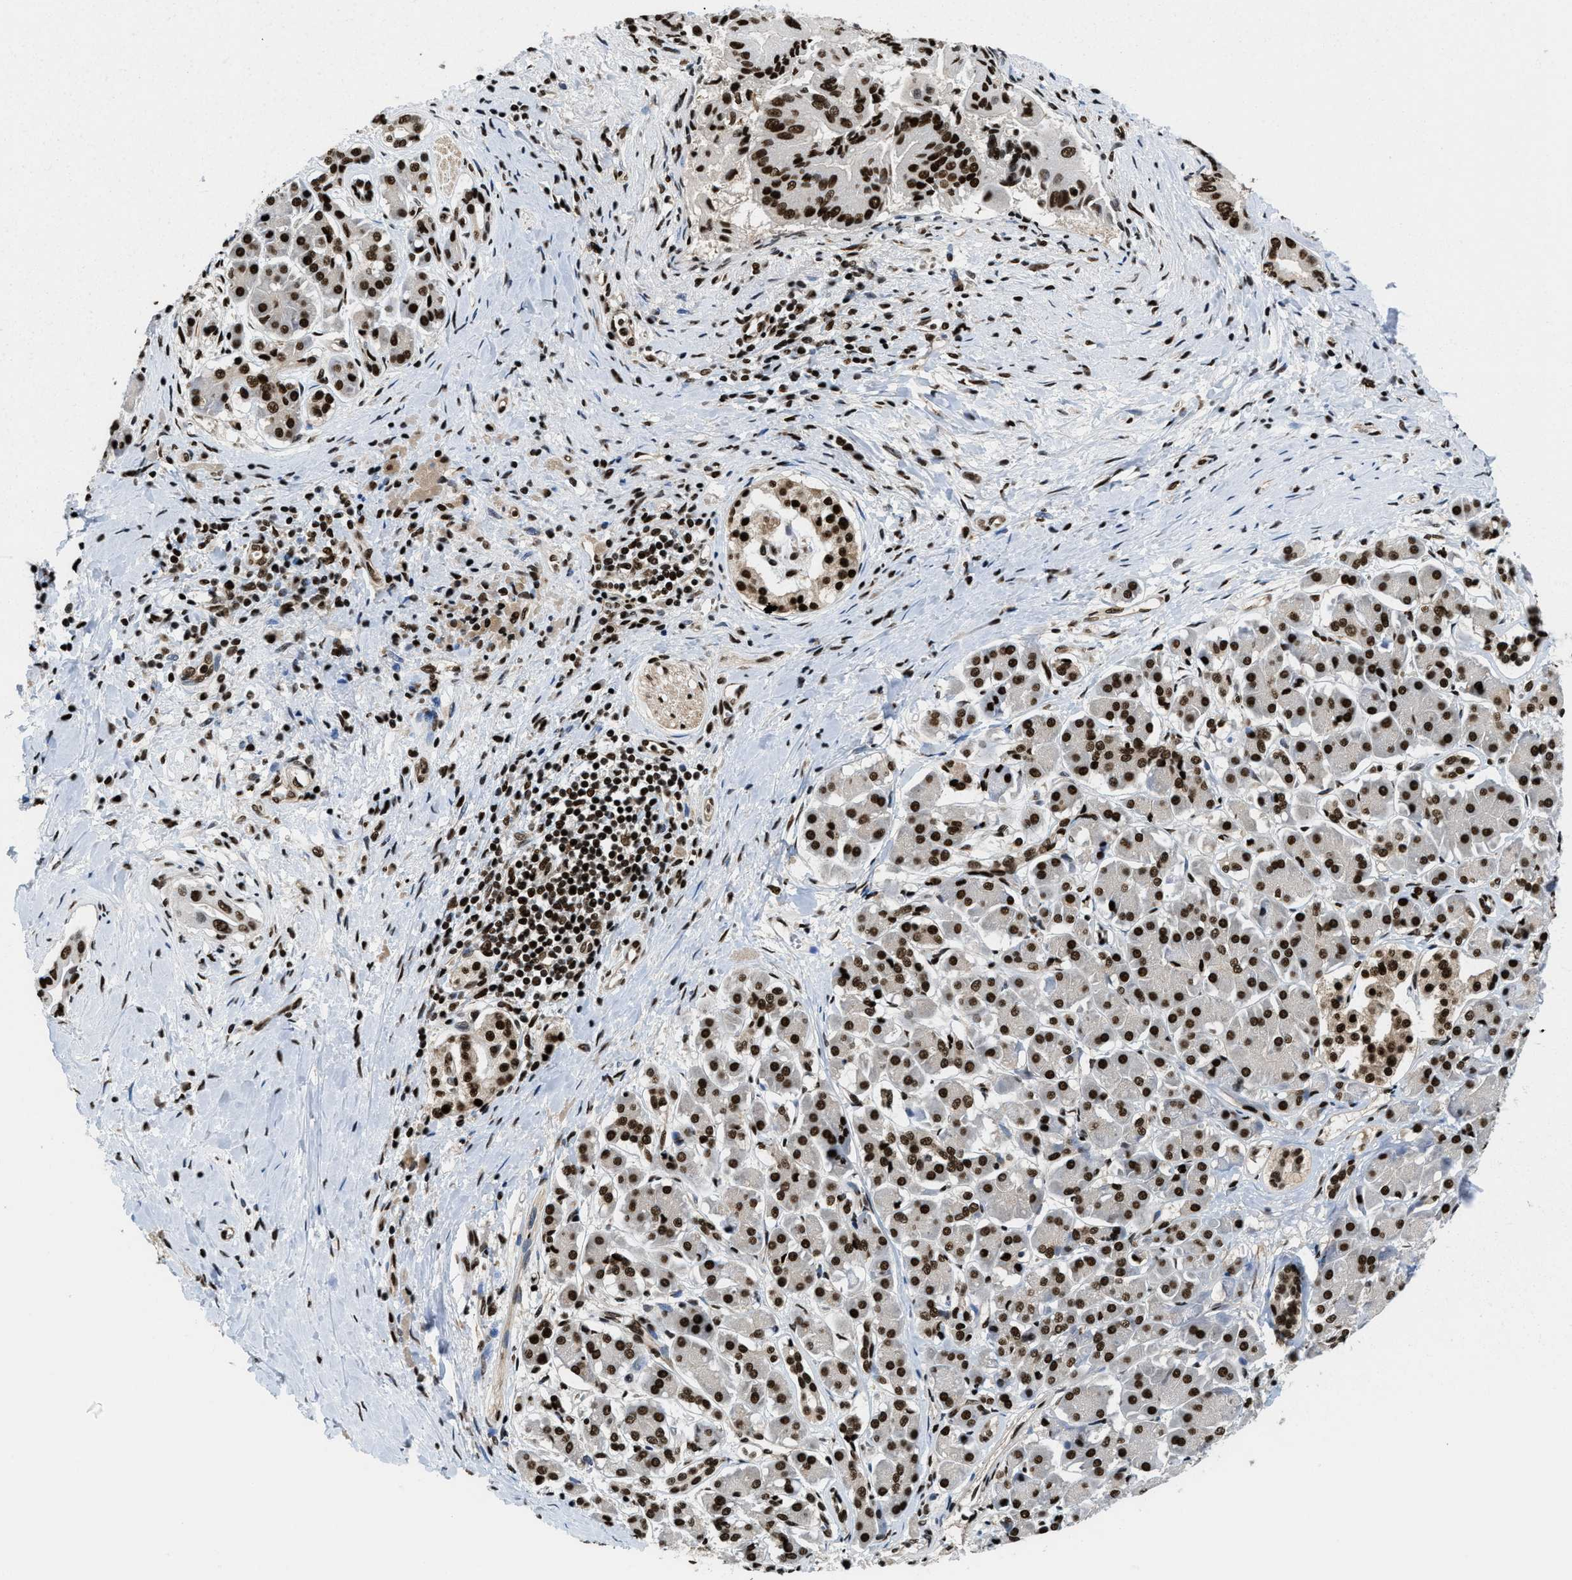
{"staining": {"intensity": "strong", "quantity": ">75%", "location": "nuclear"}, "tissue": "pancreatic cancer", "cell_type": "Tumor cells", "image_type": "cancer", "snomed": [{"axis": "morphology", "description": "Adenocarcinoma, NOS"}, {"axis": "topography", "description": "Pancreas"}], "caption": "Pancreatic adenocarcinoma was stained to show a protein in brown. There is high levels of strong nuclear staining in approximately >75% of tumor cells. The staining was performed using DAB (3,3'-diaminobenzidine), with brown indicating positive protein expression. Nuclei are stained blue with hematoxylin.", "gene": "SAFB", "patient": {"sex": "male", "age": 55}}